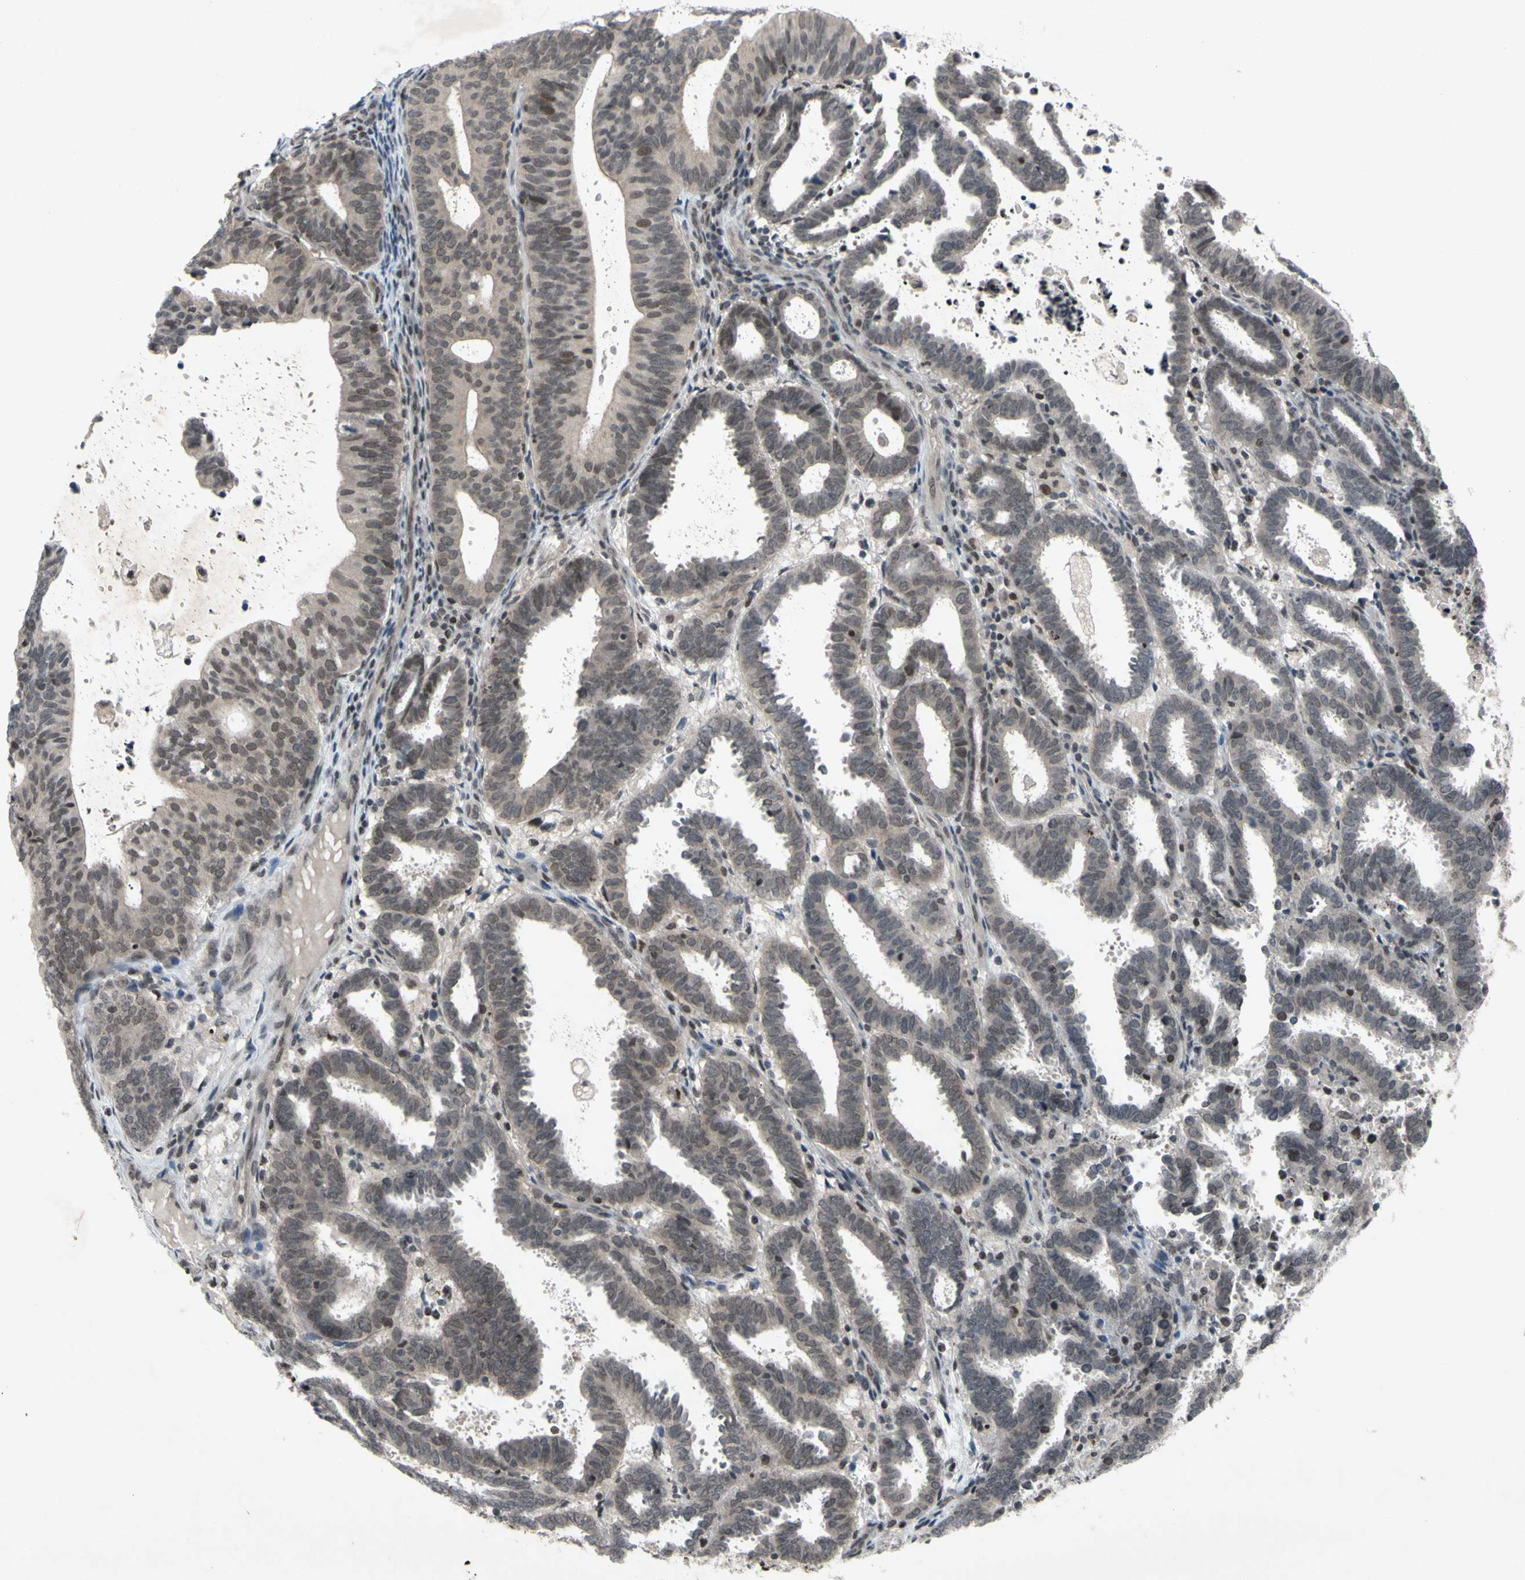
{"staining": {"intensity": "weak", "quantity": "<25%", "location": "nuclear"}, "tissue": "endometrial cancer", "cell_type": "Tumor cells", "image_type": "cancer", "snomed": [{"axis": "morphology", "description": "Adenocarcinoma, NOS"}, {"axis": "topography", "description": "Uterus"}], "caption": "Immunohistochemical staining of endometrial cancer displays no significant staining in tumor cells. Brightfield microscopy of IHC stained with DAB (brown) and hematoxylin (blue), captured at high magnification.", "gene": "XPO1", "patient": {"sex": "female", "age": 83}}